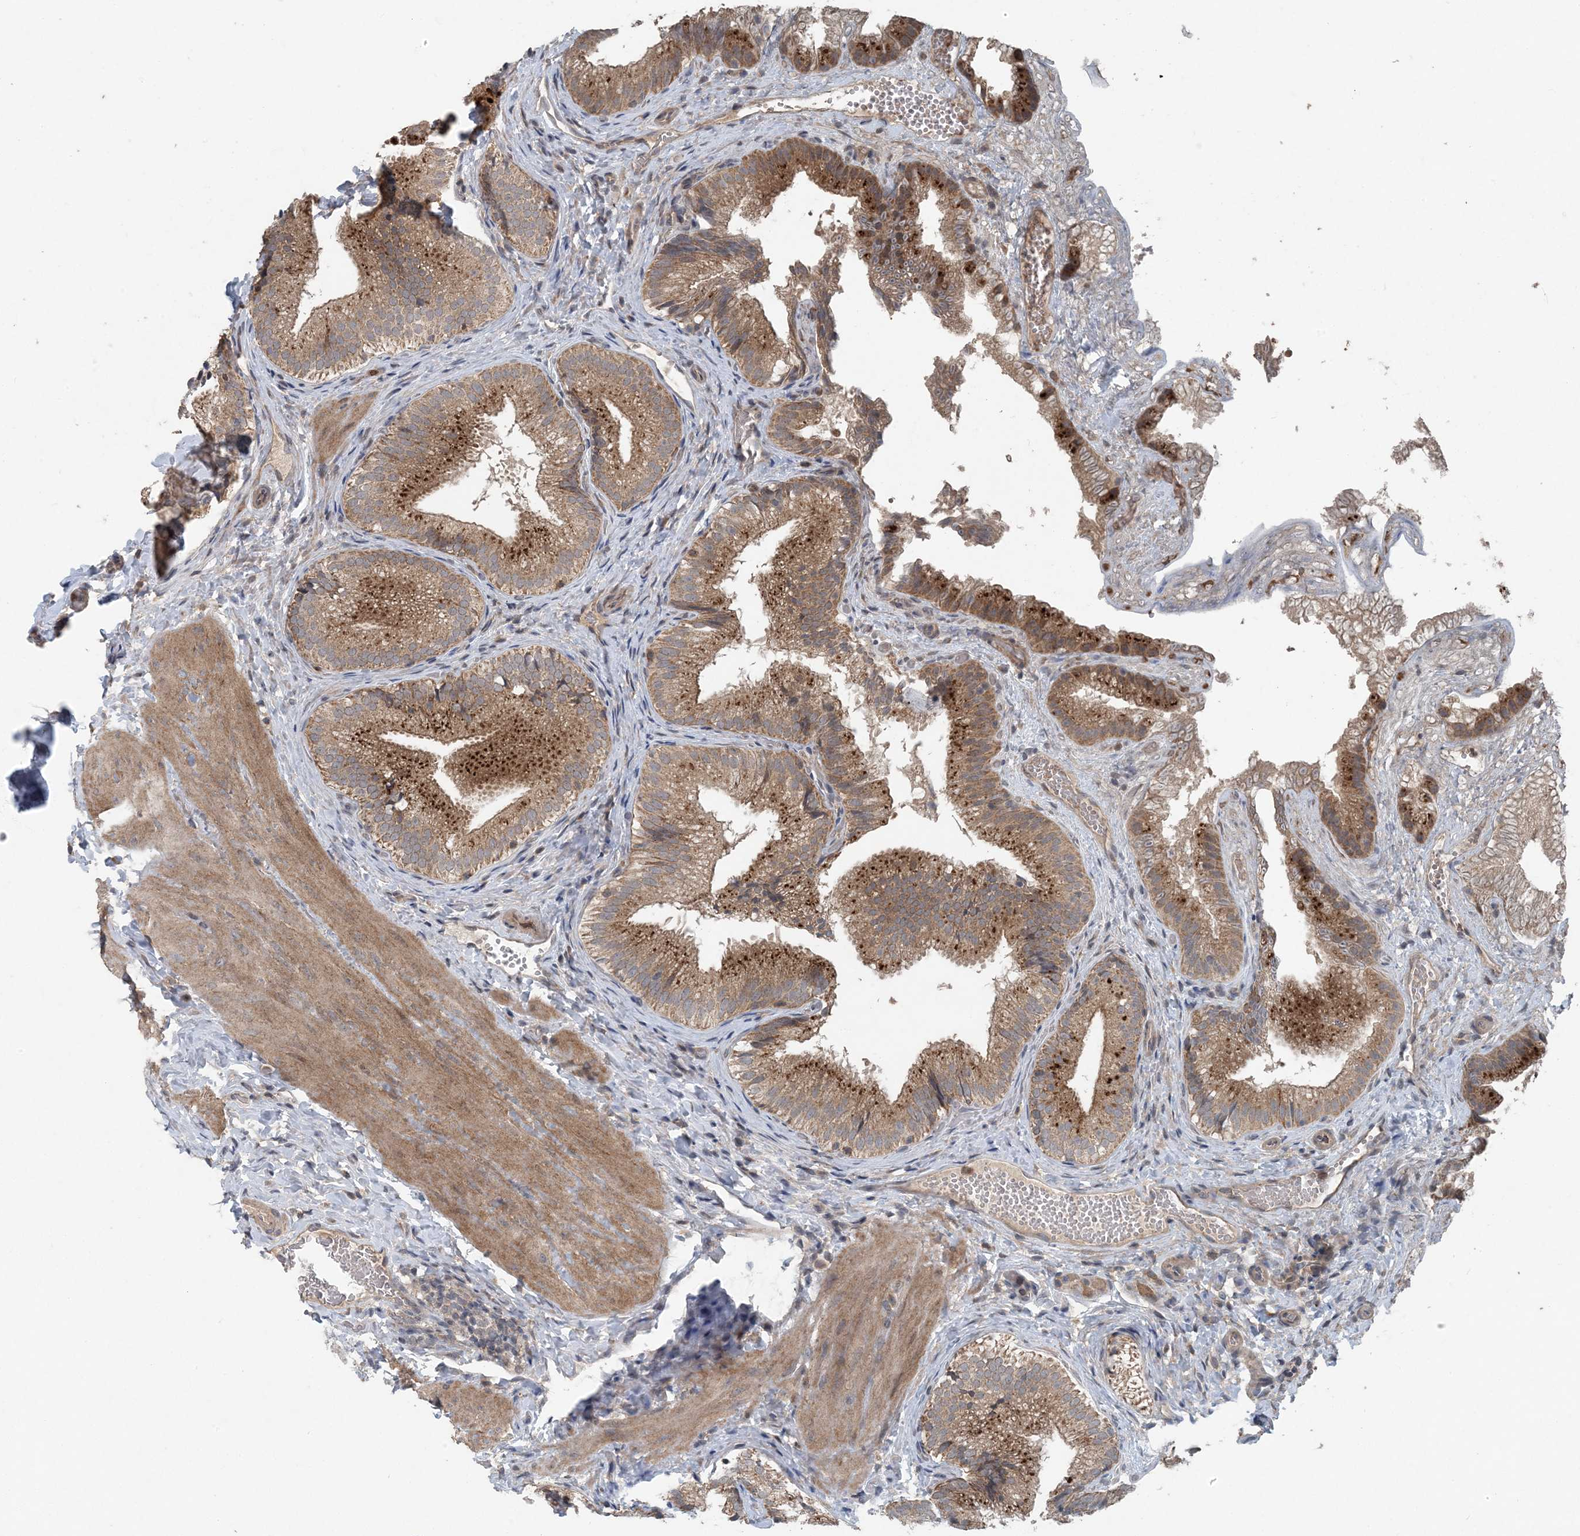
{"staining": {"intensity": "strong", "quantity": ">75%", "location": "cytoplasmic/membranous"}, "tissue": "gallbladder", "cell_type": "Glandular cells", "image_type": "normal", "snomed": [{"axis": "morphology", "description": "Normal tissue, NOS"}, {"axis": "topography", "description": "Gallbladder"}], "caption": "Immunohistochemical staining of unremarkable gallbladder reveals high levels of strong cytoplasmic/membranous expression in about >75% of glandular cells.", "gene": "MYO9B", "patient": {"sex": "female", "age": 30}}